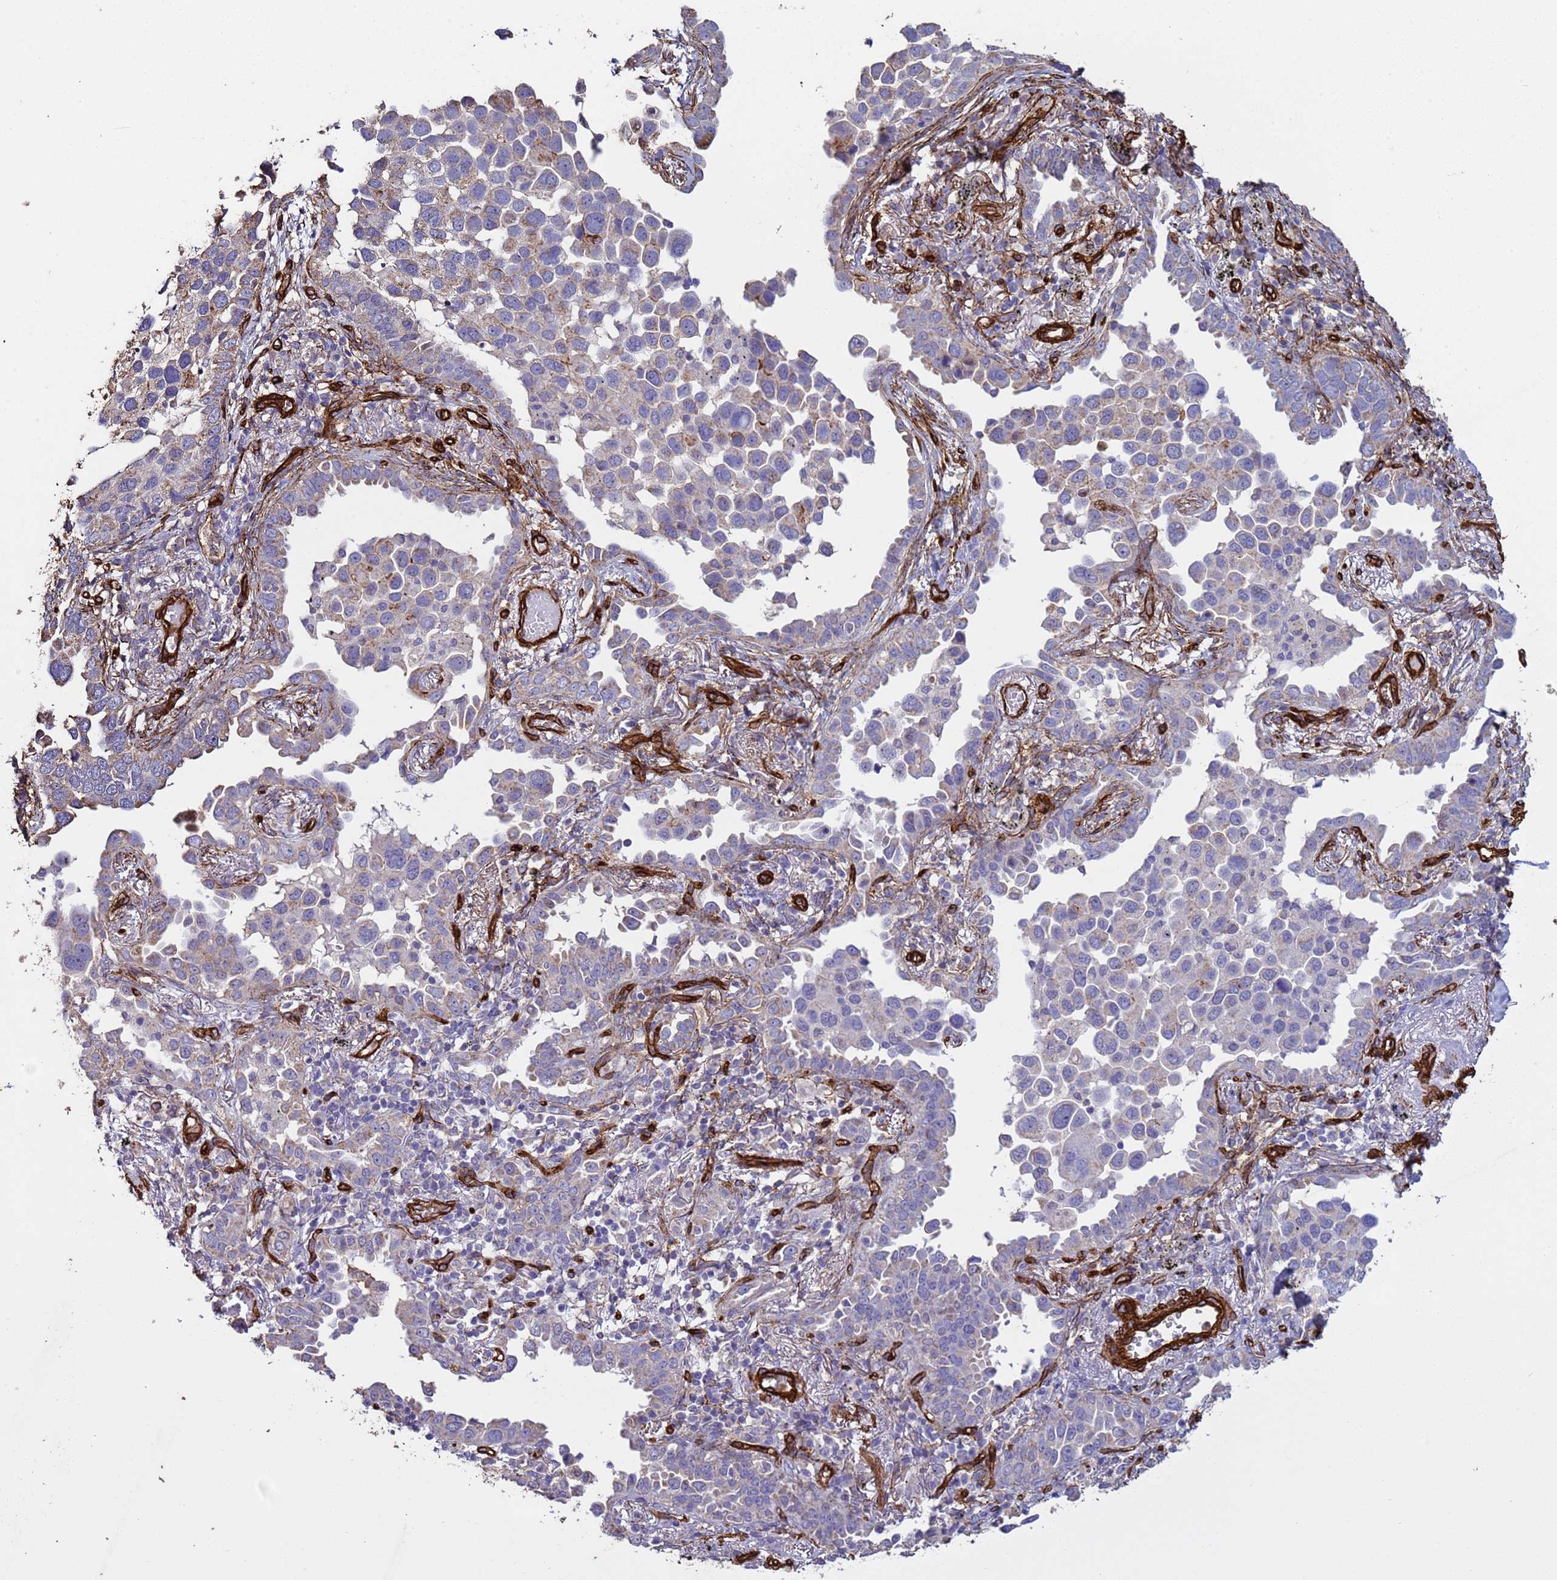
{"staining": {"intensity": "weak", "quantity": "25%-75%", "location": "cytoplasmic/membranous"}, "tissue": "lung cancer", "cell_type": "Tumor cells", "image_type": "cancer", "snomed": [{"axis": "morphology", "description": "Adenocarcinoma, NOS"}, {"axis": "topography", "description": "Lung"}], "caption": "The image displays staining of lung cancer (adenocarcinoma), revealing weak cytoplasmic/membranous protein staining (brown color) within tumor cells. (DAB IHC with brightfield microscopy, high magnification).", "gene": "GASK1A", "patient": {"sex": "male", "age": 67}}